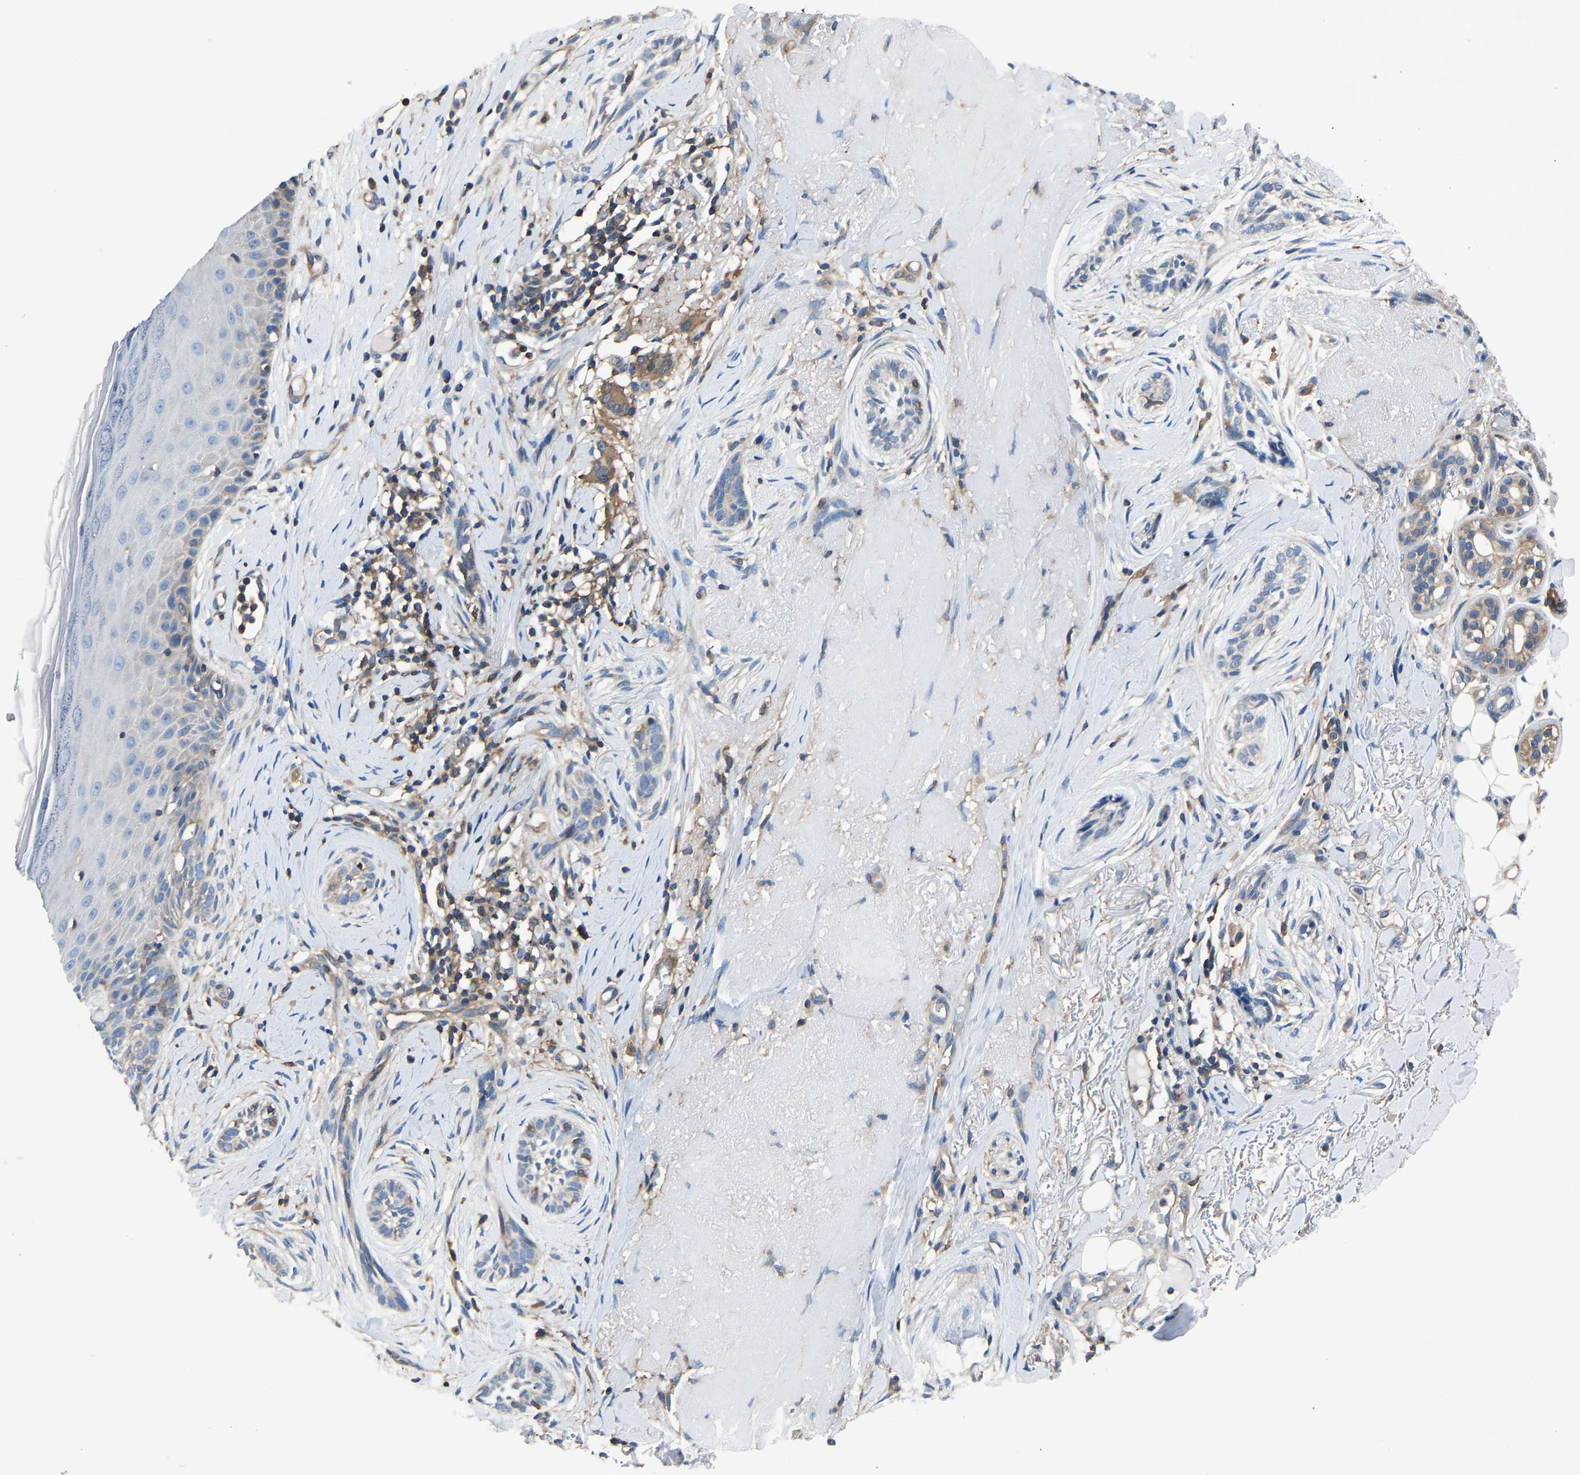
{"staining": {"intensity": "weak", "quantity": "<25%", "location": "cytoplasmic/membranous"}, "tissue": "skin cancer", "cell_type": "Tumor cells", "image_type": "cancer", "snomed": [{"axis": "morphology", "description": "Basal cell carcinoma"}, {"axis": "topography", "description": "Skin"}], "caption": "Basal cell carcinoma (skin) was stained to show a protein in brown. There is no significant staining in tumor cells.", "gene": "PRKAR1A", "patient": {"sex": "female", "age": 88}}